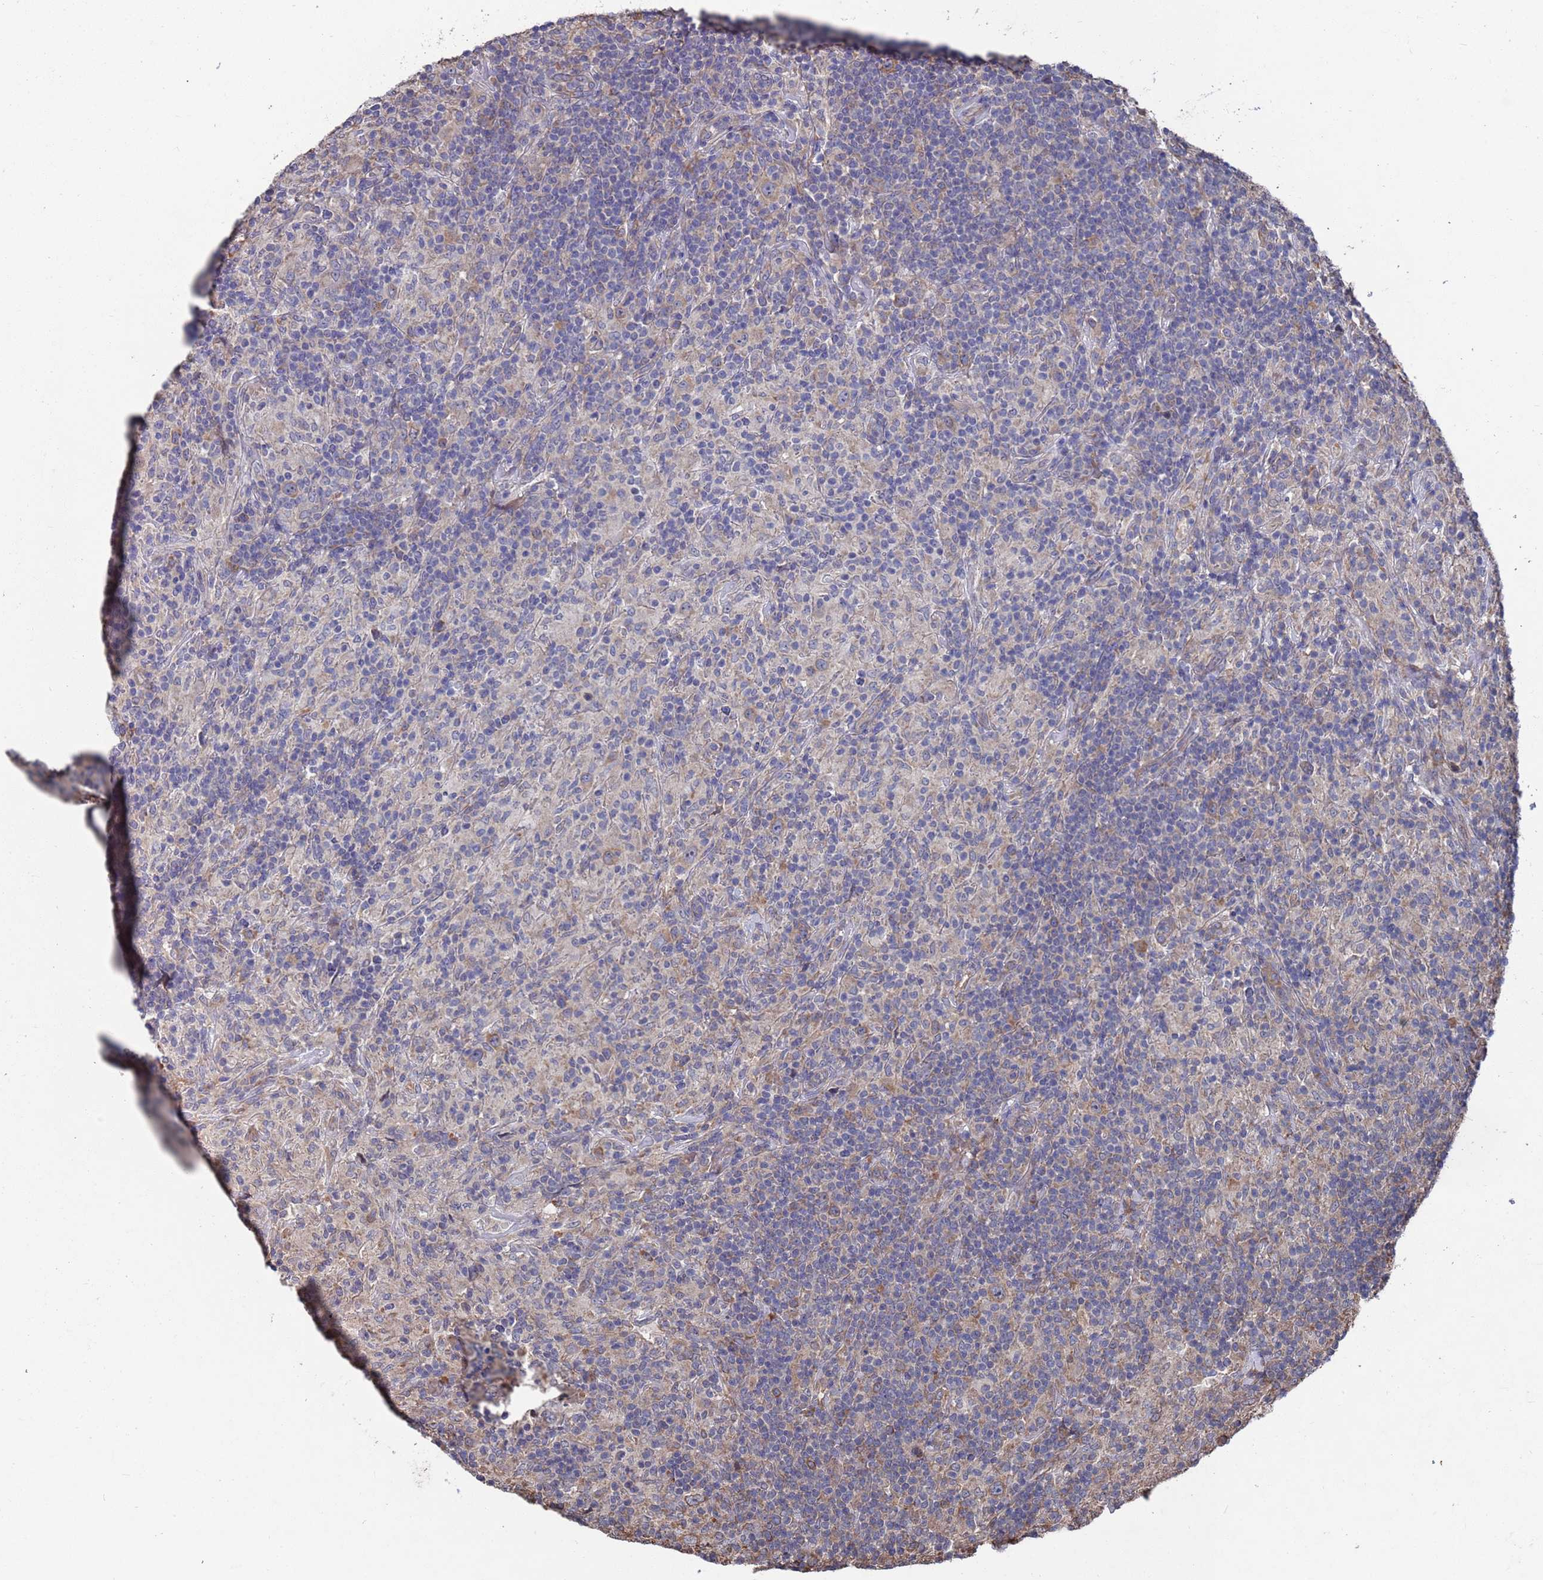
{"staining": {"intensity": "weak", "quantity": "25%-75%", "location": "cytoplasmic/membranous"}, "tissue": "lymphoma", "cell_type": "Tumor cells", "image_type": "cancer", "snomed": [{"axis": "morphology", "description": "Hodgkin's disease, NOS"}, {"axis": "topography", "description": "Lymph node"}], "caption": "Lymphoma tissue shows weak cytoplasmic/membranous expression in about 25%-75% of tumor cells, visualized by immunohistochemistry. (brown staining indicates protein expression, while blue staining denotes nuclei).", "gene": "CFAP119", "patient": {"sex": "male", "age": 70}}